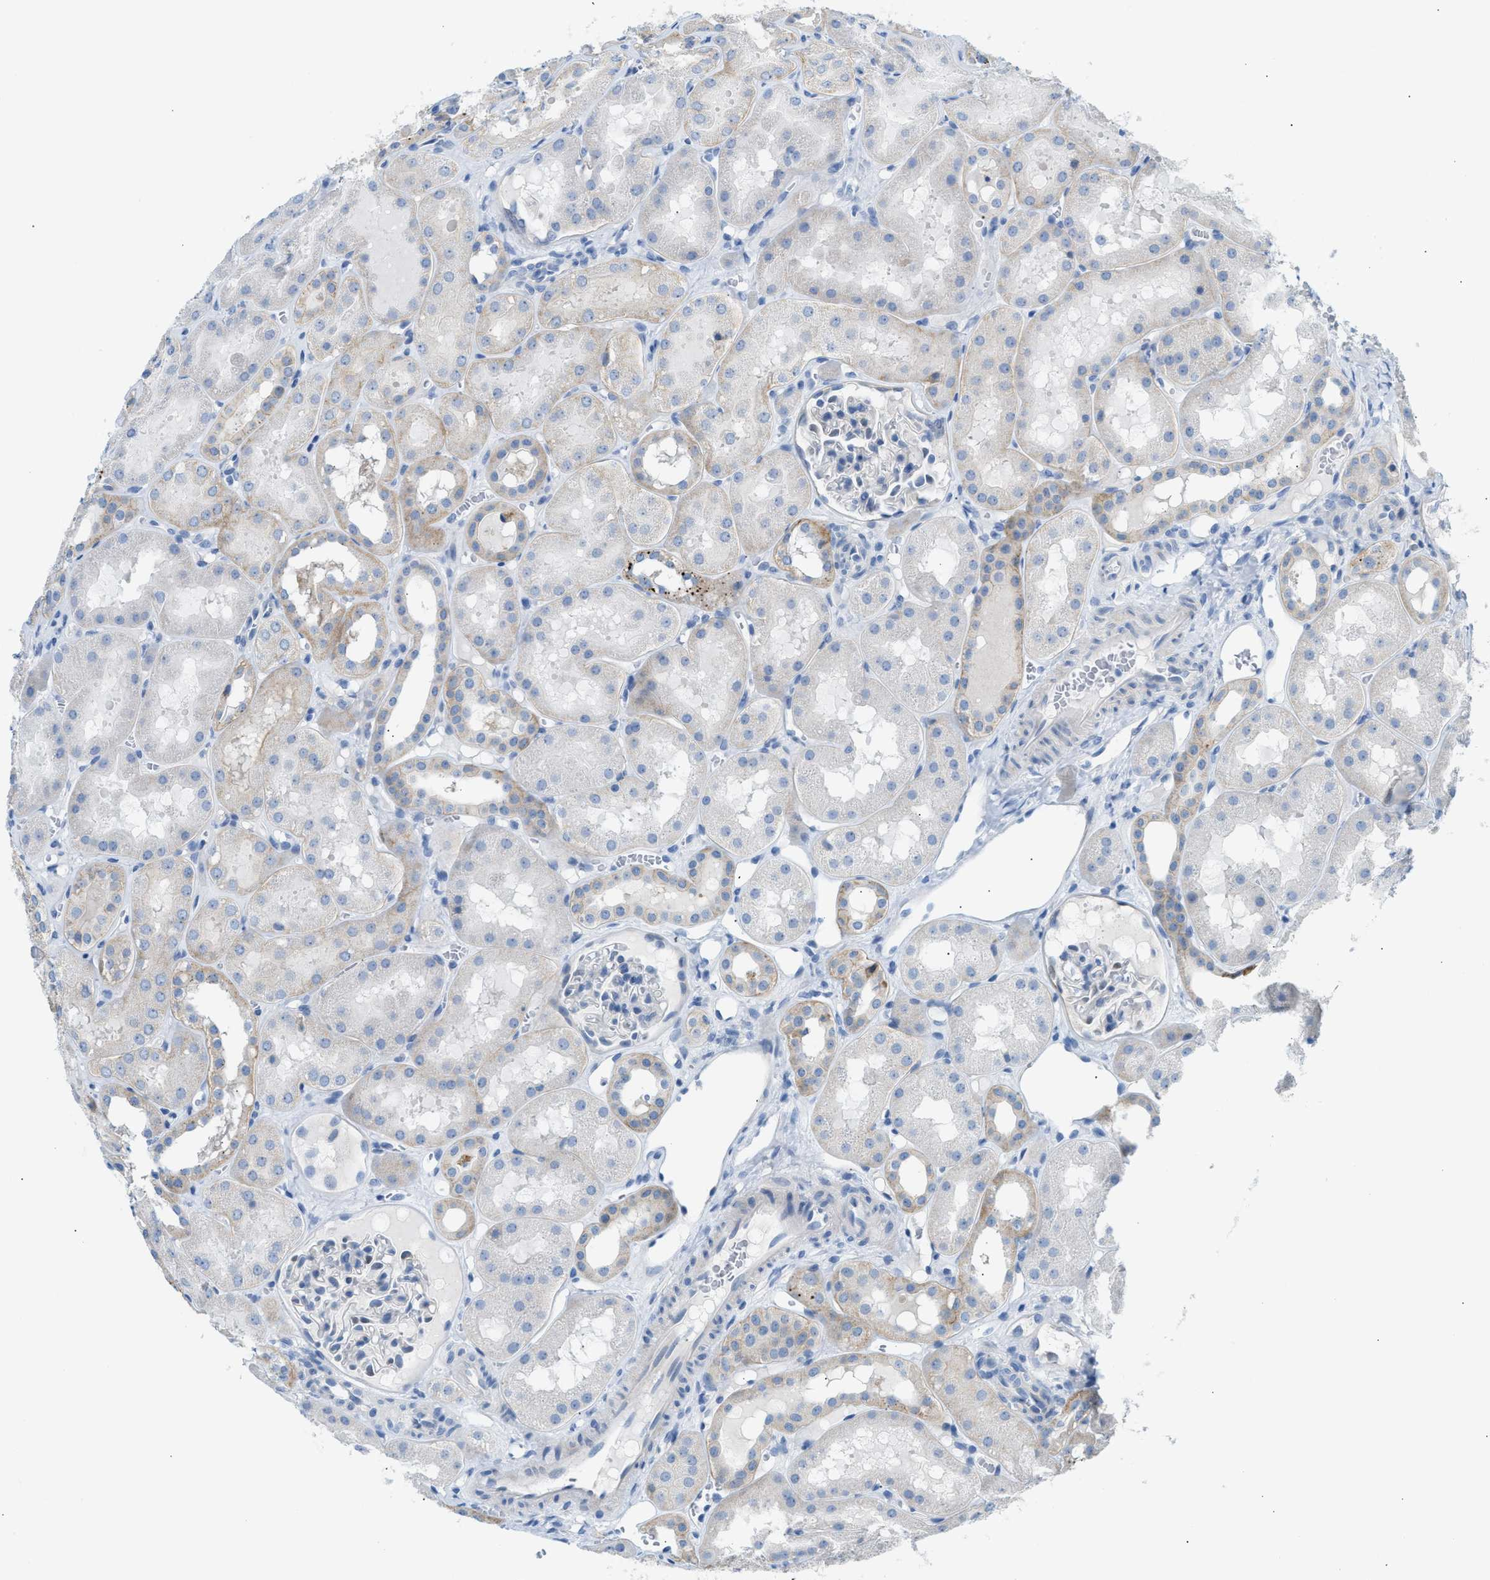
{"staining": {"intensity": "weak", "quantity": "<25%", "location": "nuclear"}, "tissue": "kidney", "cell_type": "Cells in glomeruli", "image_type": "normal", "snomed": [{"axis": "morphology", "description": "Normal tissue, NOS"}, {"axis": "topography", "description": "Kidney"}, {"axis": "topography", "description": "Urinary bladder"}], "caption": "An image of kidney stained for a protein displays no brown staining in cells in glomeruli. Nuclei are stained in blue.", "gene": "ERBB2", "patient": {"sex": "male", "age": 16}}